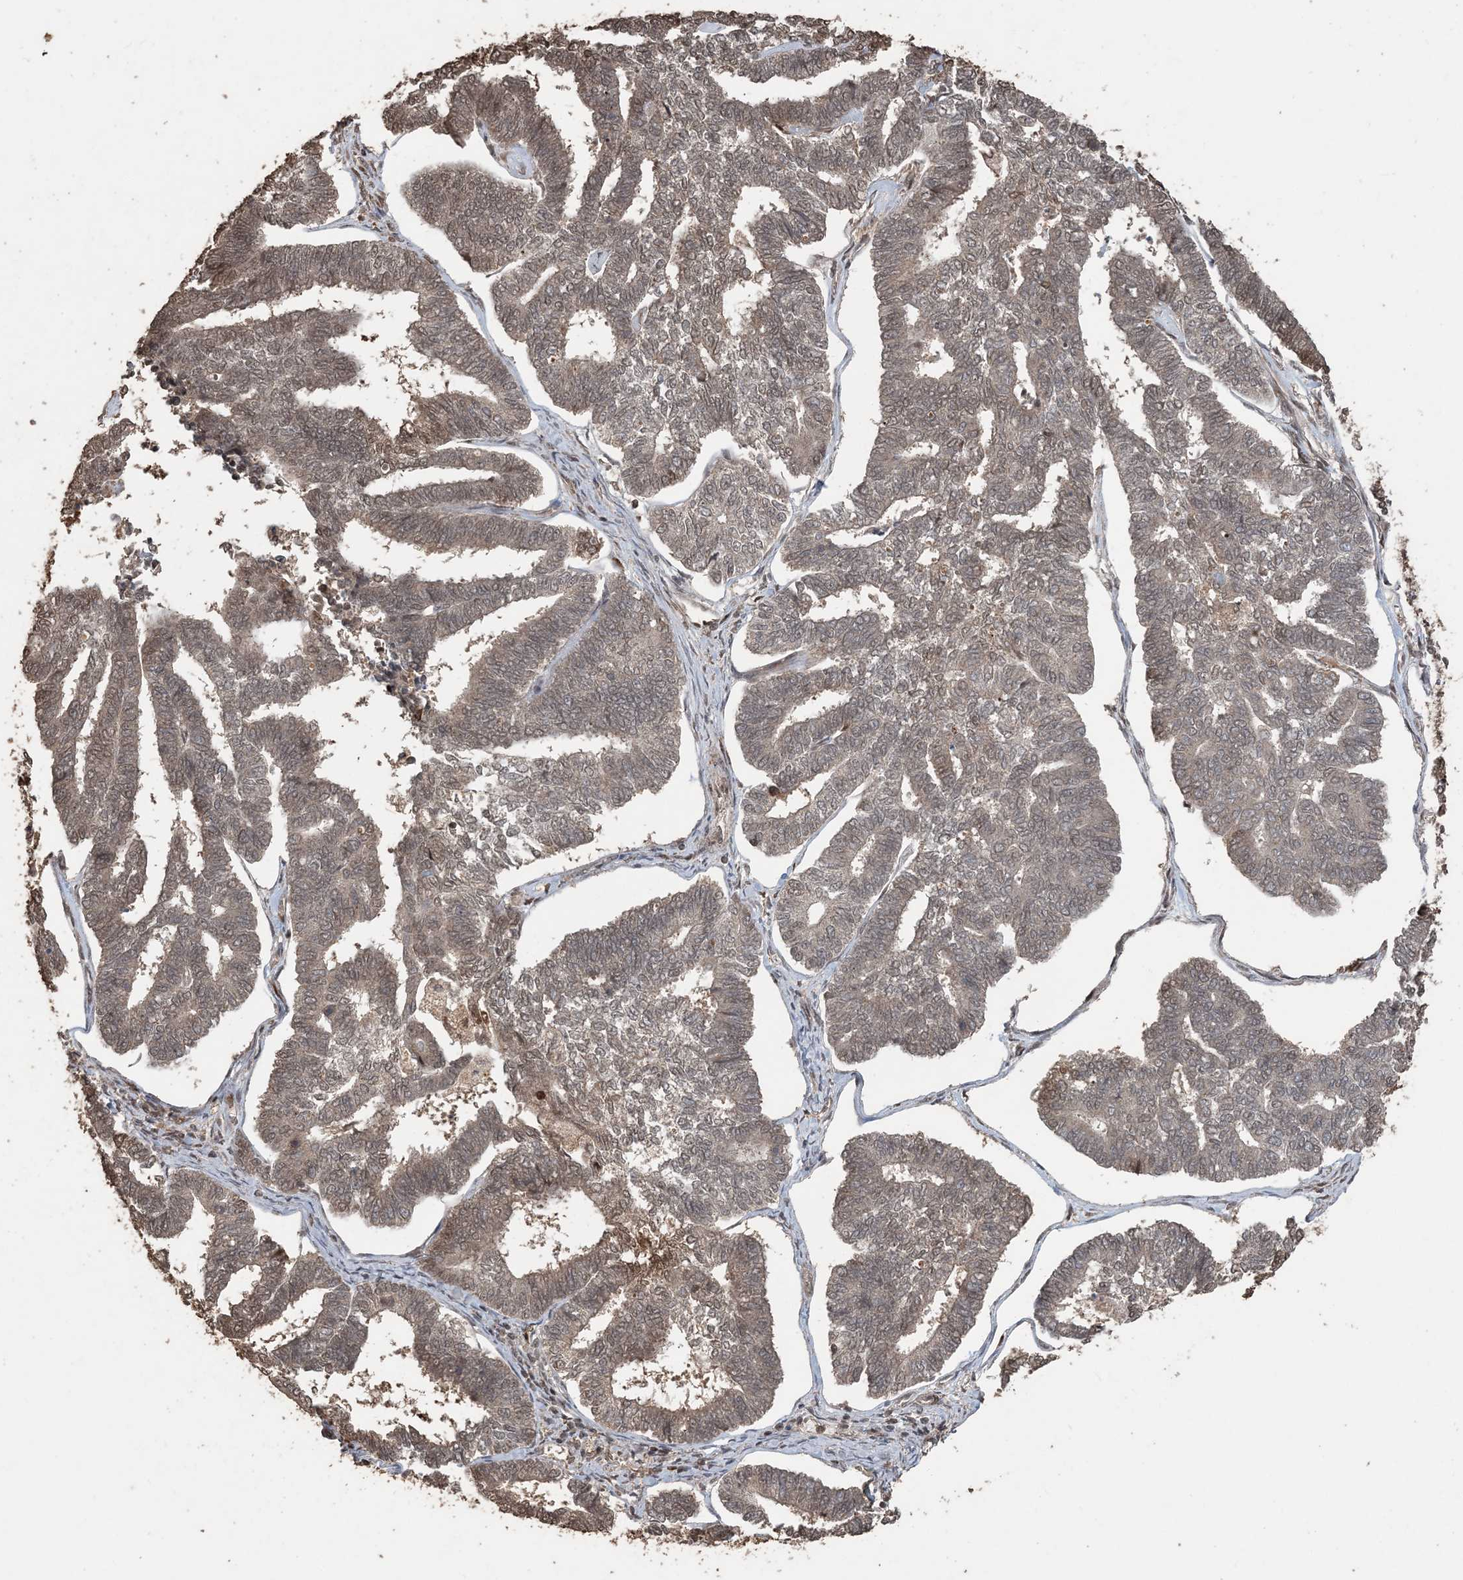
{"staining": {"intensity": "weak", "quantity": ">75%", "location": "cytoplasmic/membranous,nuclear"}, "tissue": "endometrial cancer", "cell_type": "Tumor cells", "image_type": "cancer", "snomed": [{"axis": "morphology", "description": "Adenocarcinoma, NOS"}, {"axis": "topography", "description": "Endometrium"}], "caption": "A photomicrograph of human endometrial adenocarcinoma stained for a protein reveals weak cytoplasmic/membranous and nuclear brown staining in tumor cells. (DAB (3,3'-diaminobenzidine) = brown stain, brightfield microscopy at high magnification).", "gene": "ATP13A2", "patient": {"sex": "female", "age": 70}}